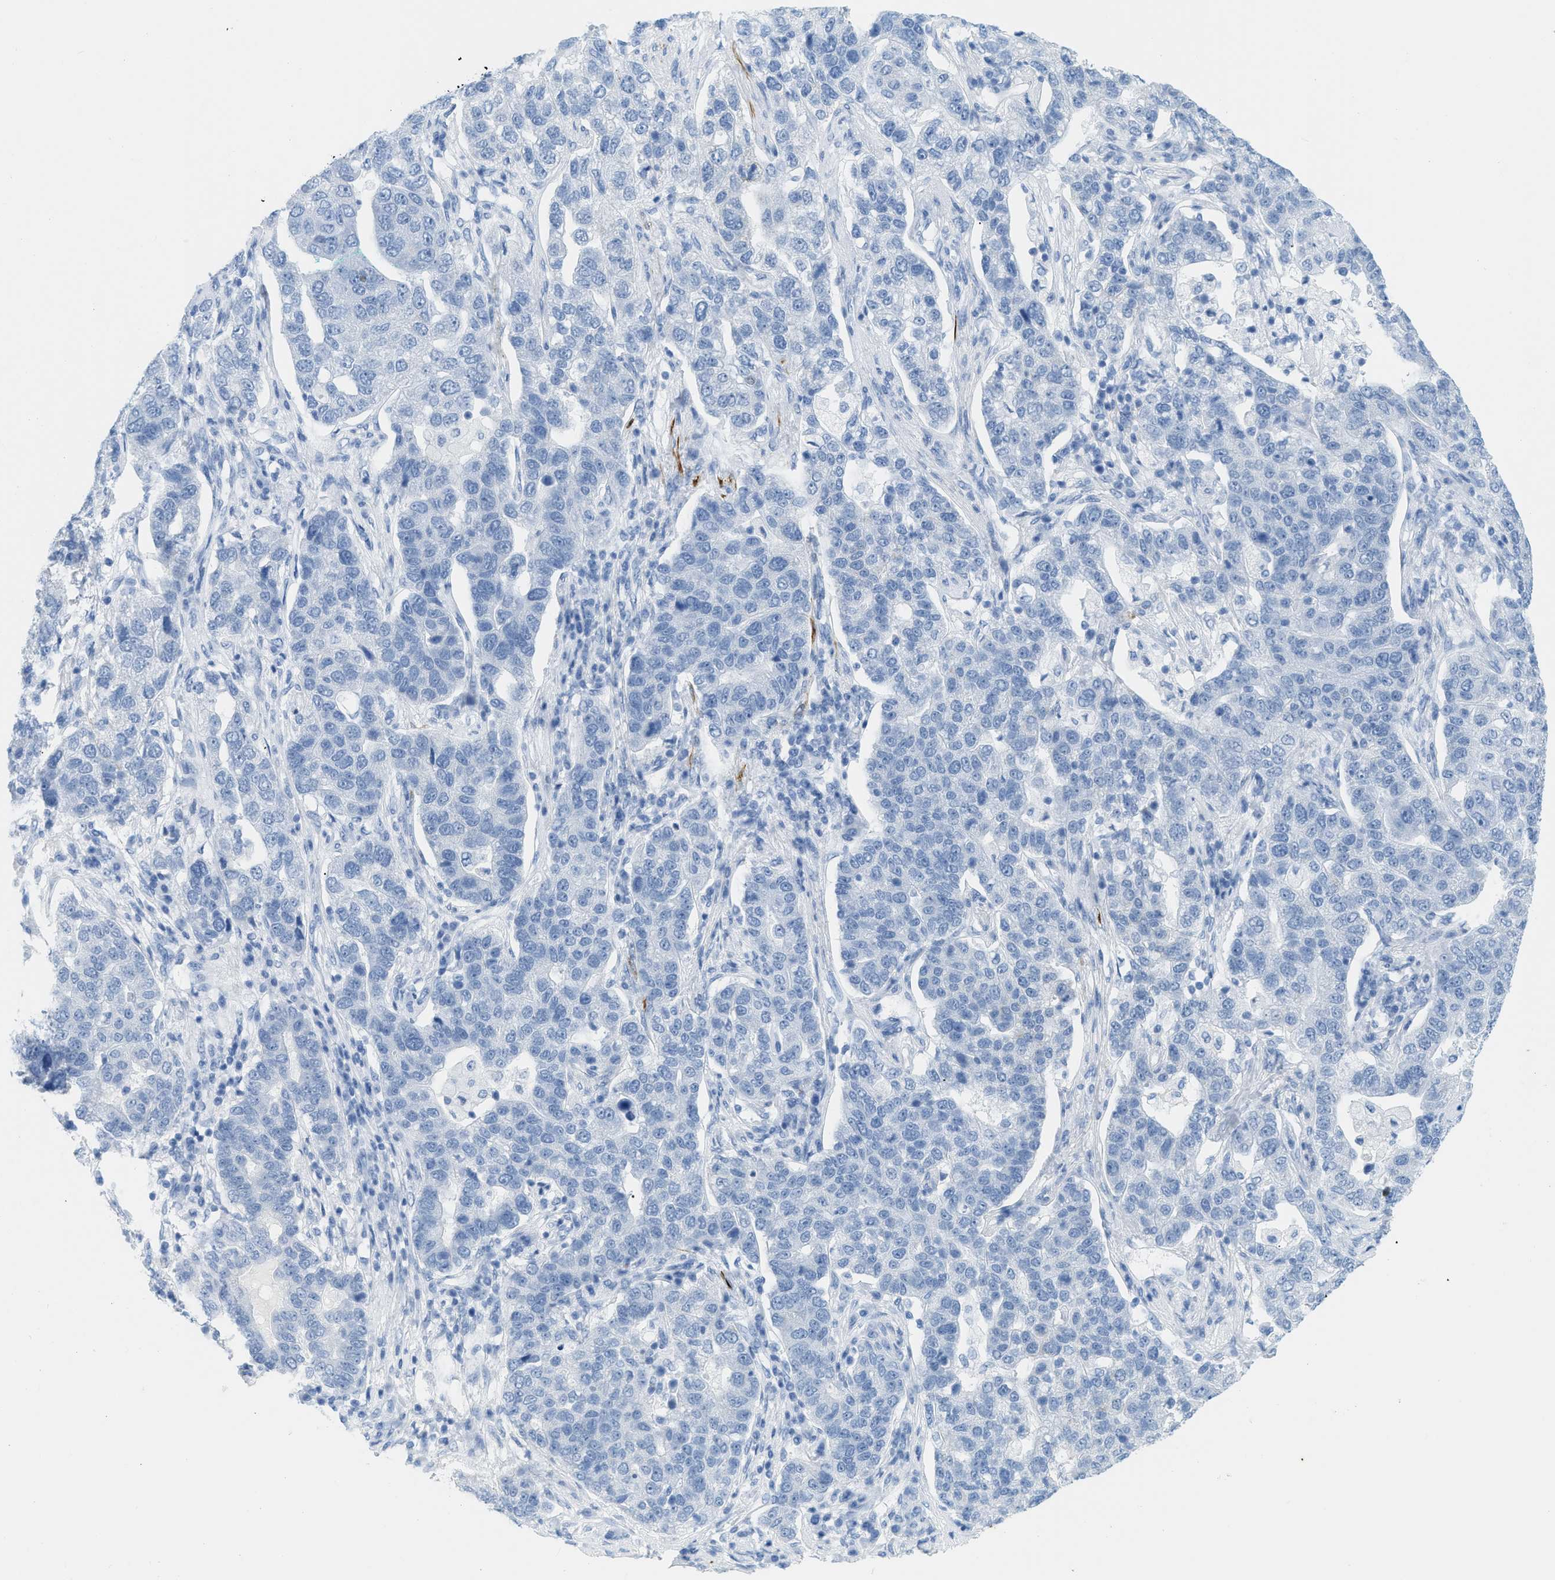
{"staining": {"intensity": "negative", "quantity": "none", "location": "none"}, "tissue": "pancreatic cancer", "cell_type": "Tumor cells", "image_type": "cancer", "snomed": [{"axis": "morphology", "description": "Adenocarcinoma, NOS"}, {"axis": "topography", "description": "Pancreas"}], "caption": "Image shows no significant protein staining in tumor cells of pancreatic cancer (adenocarcinoma).", "gene": "DES", "patient": {"sex": "female", "age": 61}}